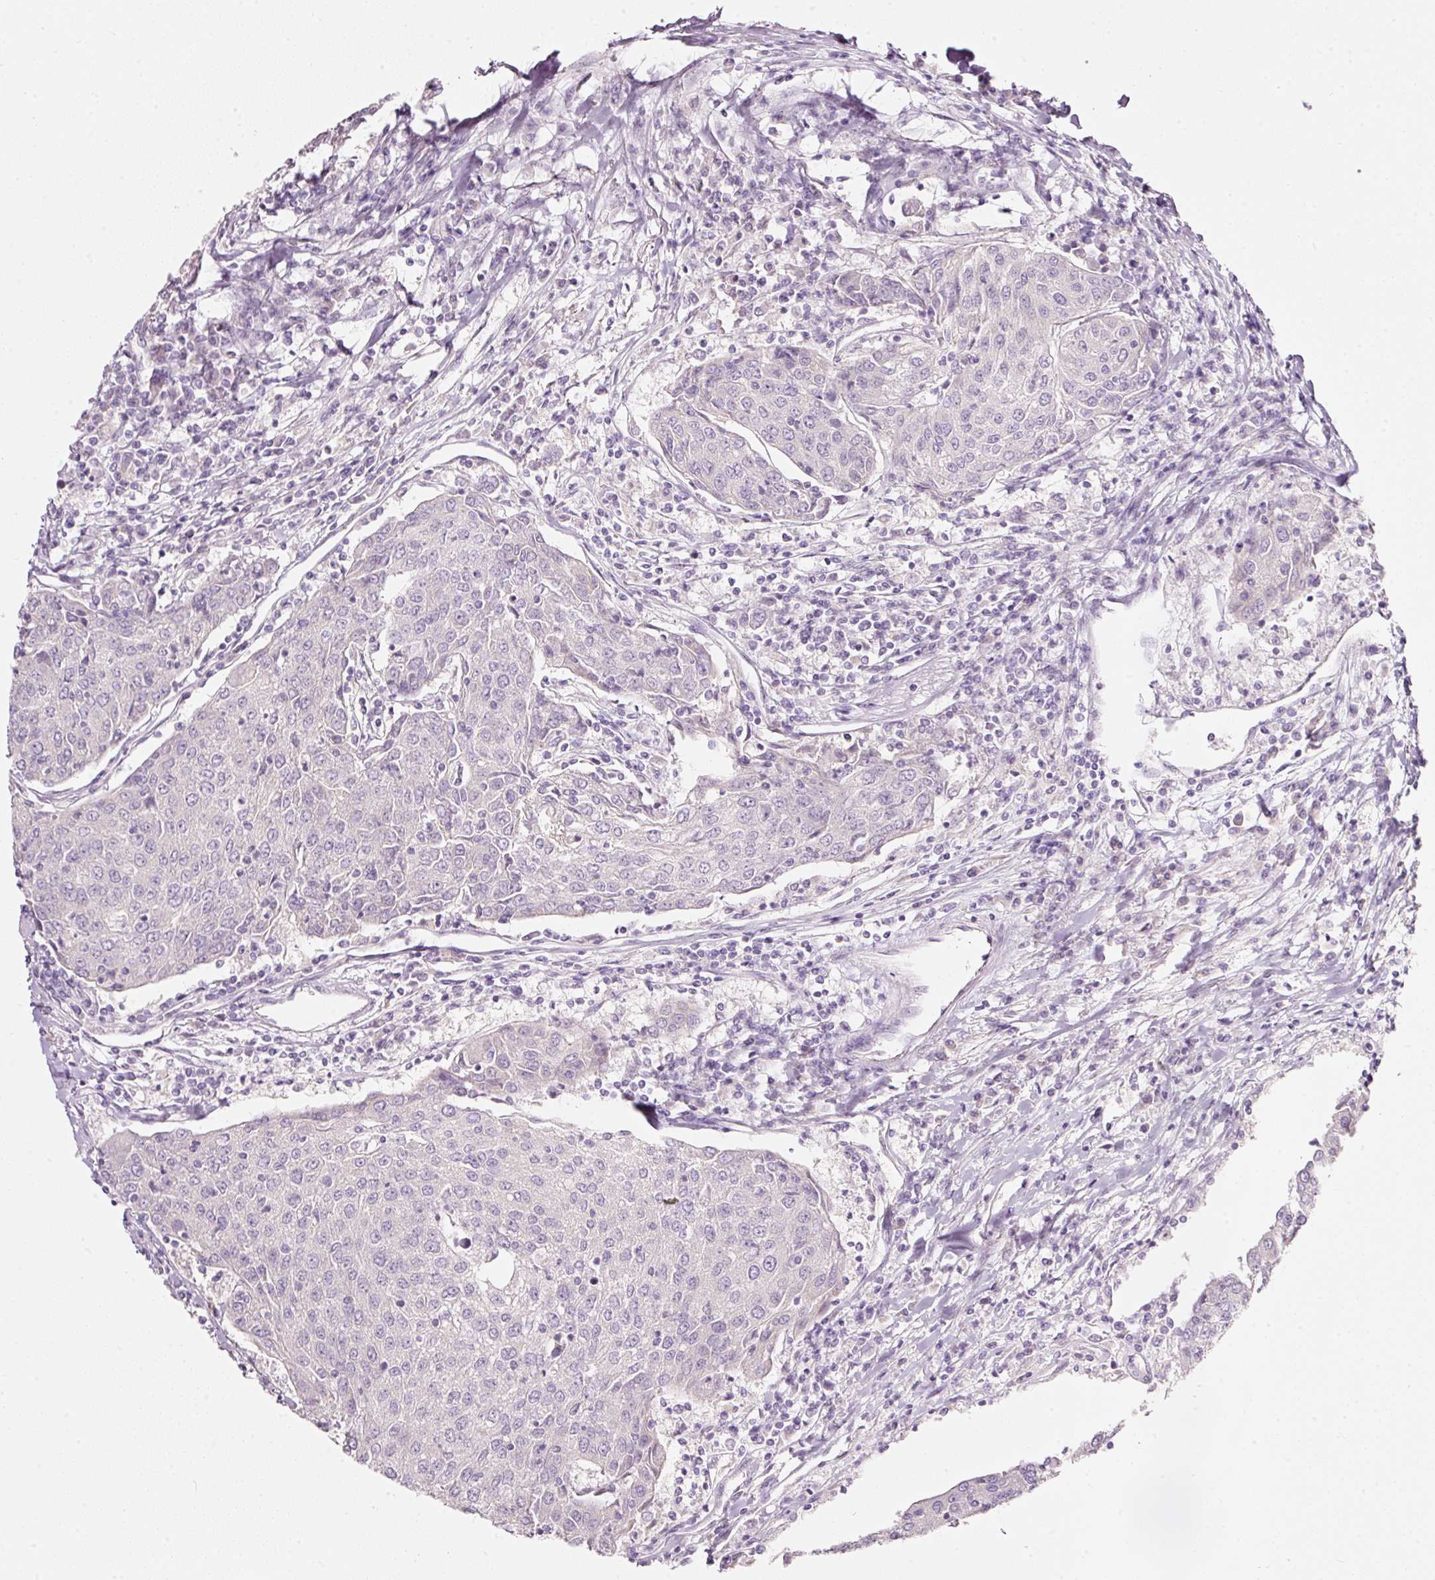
{"staining": {"intensity": "negative", "quantity": "none", "location": "none"}, "tissue": "urothelial cancer", "cell_type": "Tumor cells", "image_type": "cancer", "snomed": [{"axis": "morphology", "description": "Urothelial carcinoma, High grade"}, {"axis": "topography", "description": "Urinary bladder"}], "caption": "High power microscopy micrograph of an immunohistochemistry photomicrograph of urothelial cancer, revealing no significant expression in tumor cells.", "gene": "PDXDC1", "patient": {"sex": "female", "age": 85}}